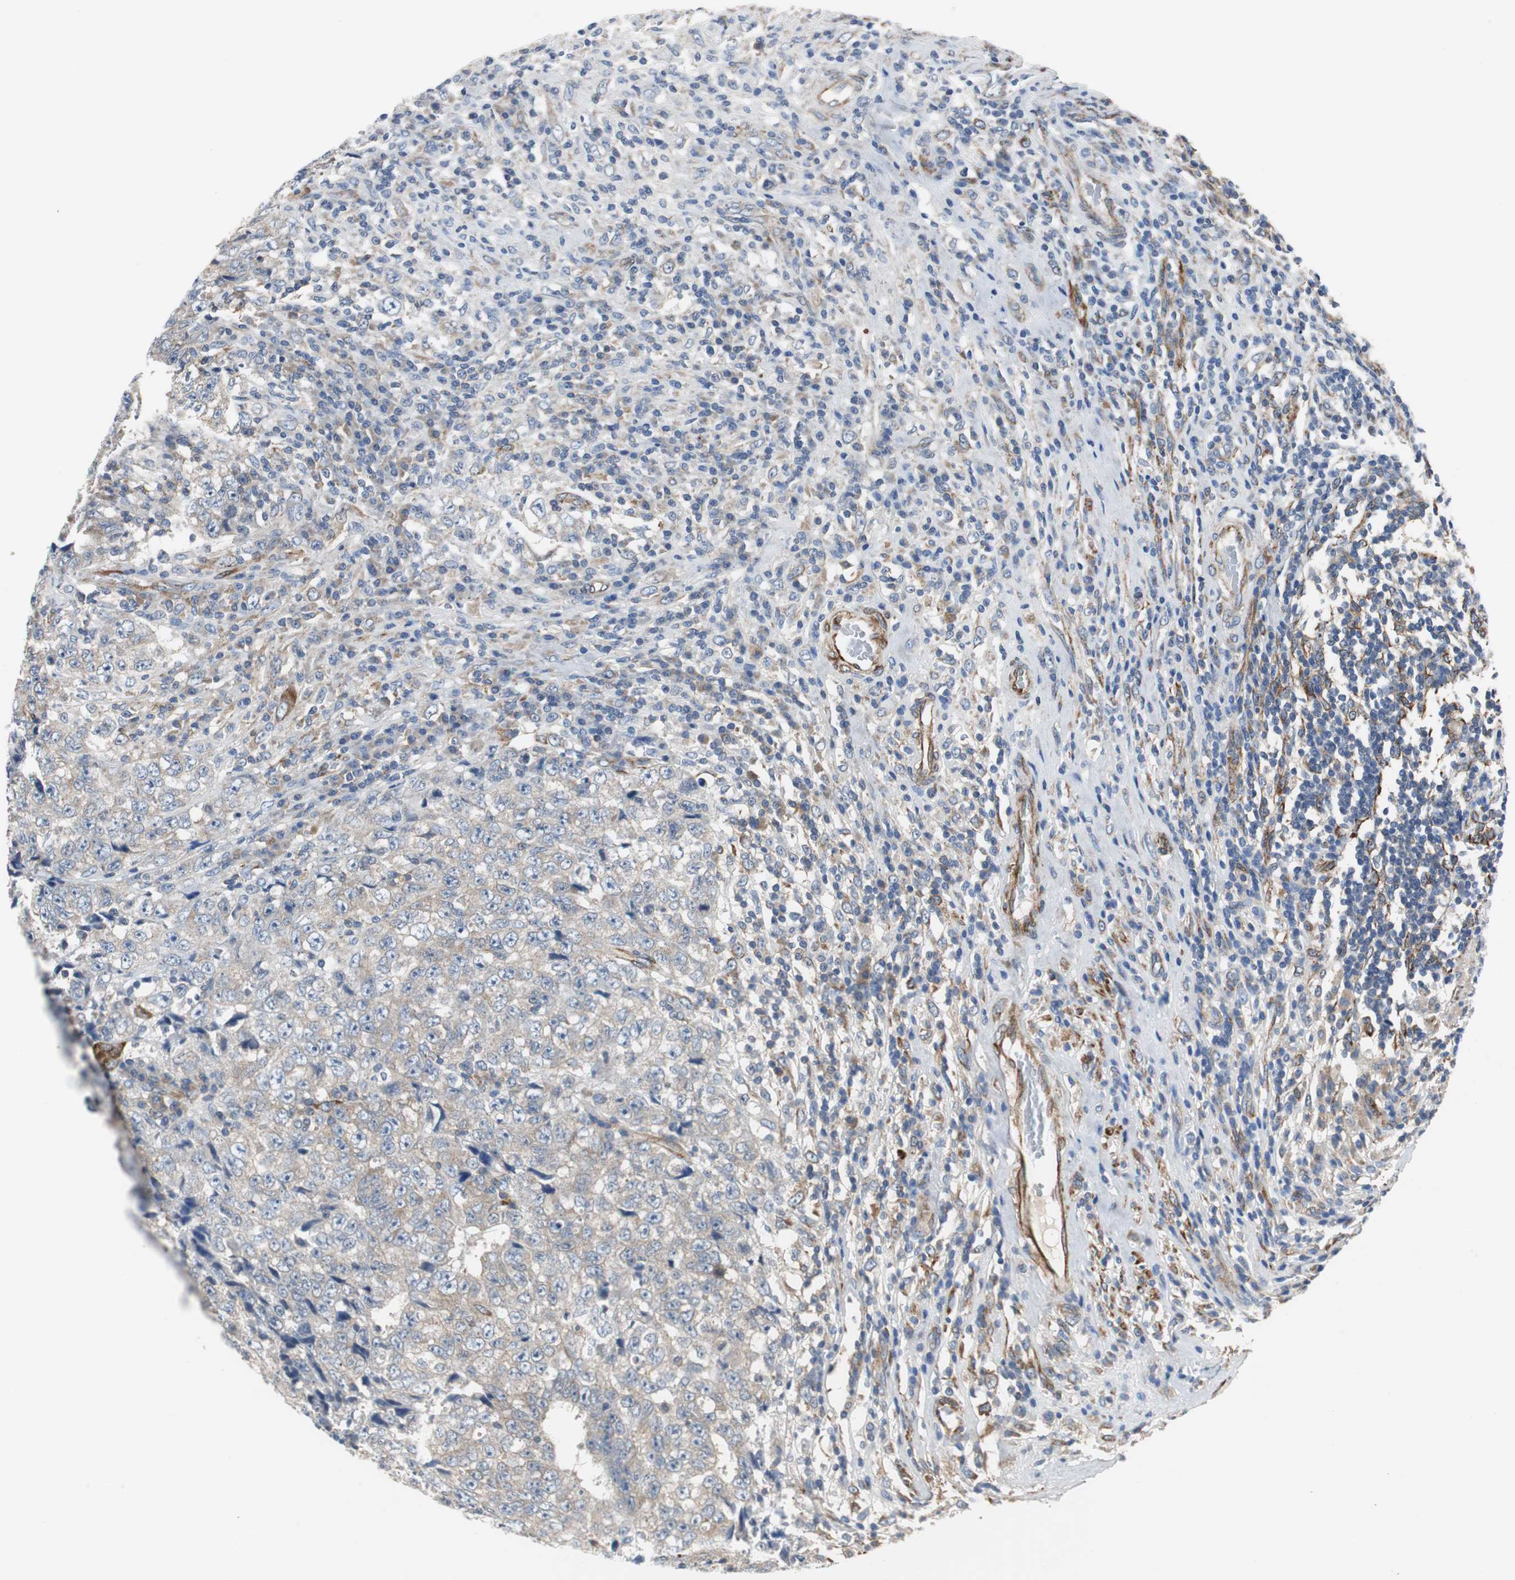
{"staining": {"intensity": "weak", "quantity": ">75%", "location": "cytoplasmic/membranous"}, "tissue": "testis cancer", "cell_type": "Tumor cells", "image_type": "cancer", "snomed": [{"axis": "morphology", "description": "Necrosis, NOS"}, {"axis": "morphology", "description": "Carcinoma, Embryonal, NOS"}, {"axis": "topography", "description": "Testis"}], "caption": "Brown immunohistochemical staining in human embryonal carcinoma (testis) displays weak cytoplasmic/membranous positivity in about >75% of tumor cells.", "gene": "ISCU", "patient": {"sex": "male", "age": 19}}